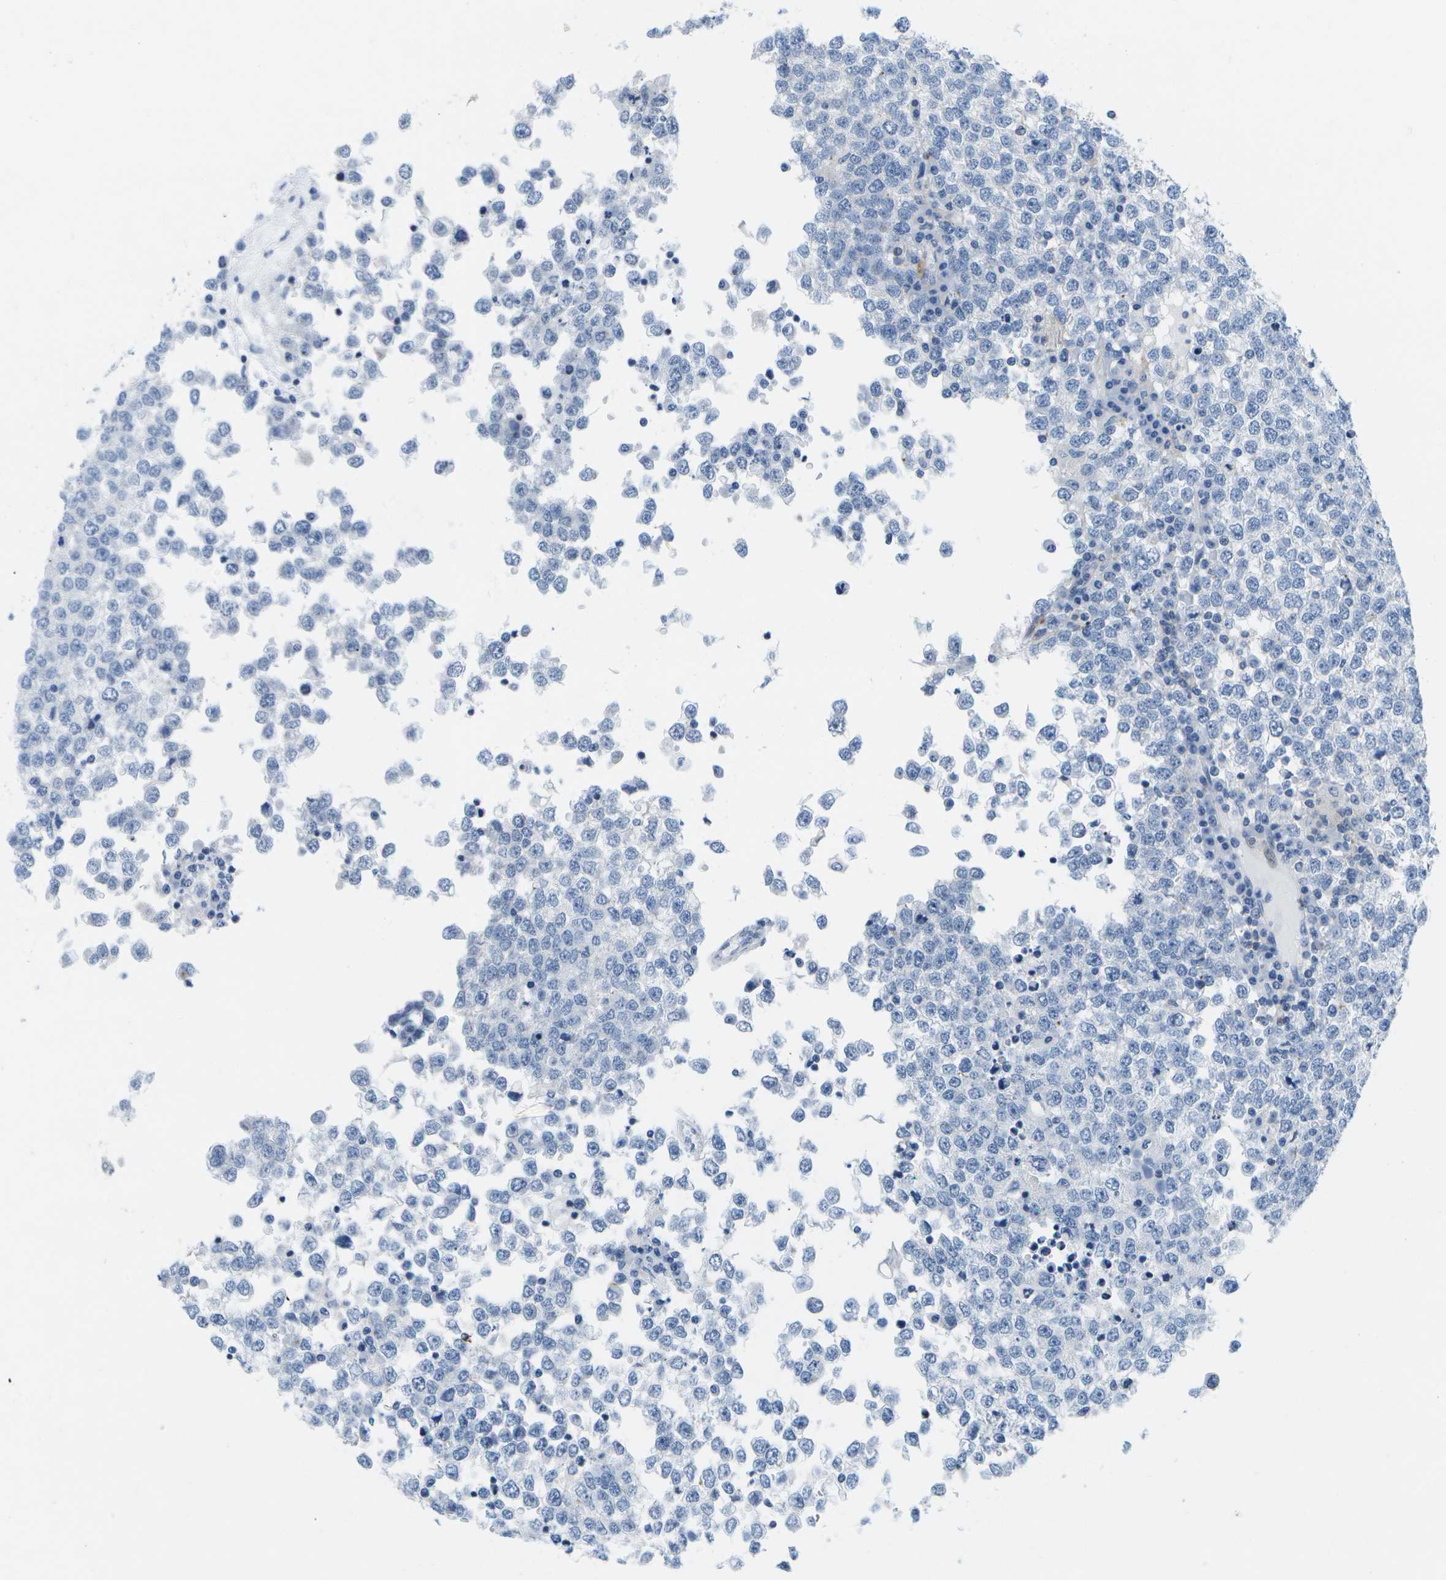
{"staining": {"intensity": "negative", "quantity": "none", "location": "none"}, "tissue": "testis cancer", "cell_type": "Tumor cells", "image_type": "cancer", "snomed": [{"axis": "morphology", "description": "Seminoma, NOS"}, {"axis": "topography", "description": "Testis"}], "caption": "Micrograph shows no significant protein staining in tumor cells of testis cancer (seminoma). (Stains: DAB immunohistochemistry (IHC) with hematoxylin counter stain, Microscopy: brightfield microscopy at high magnification).", "gene": "ADGRG6", "patient": {"sex": "male", "age": 65}}